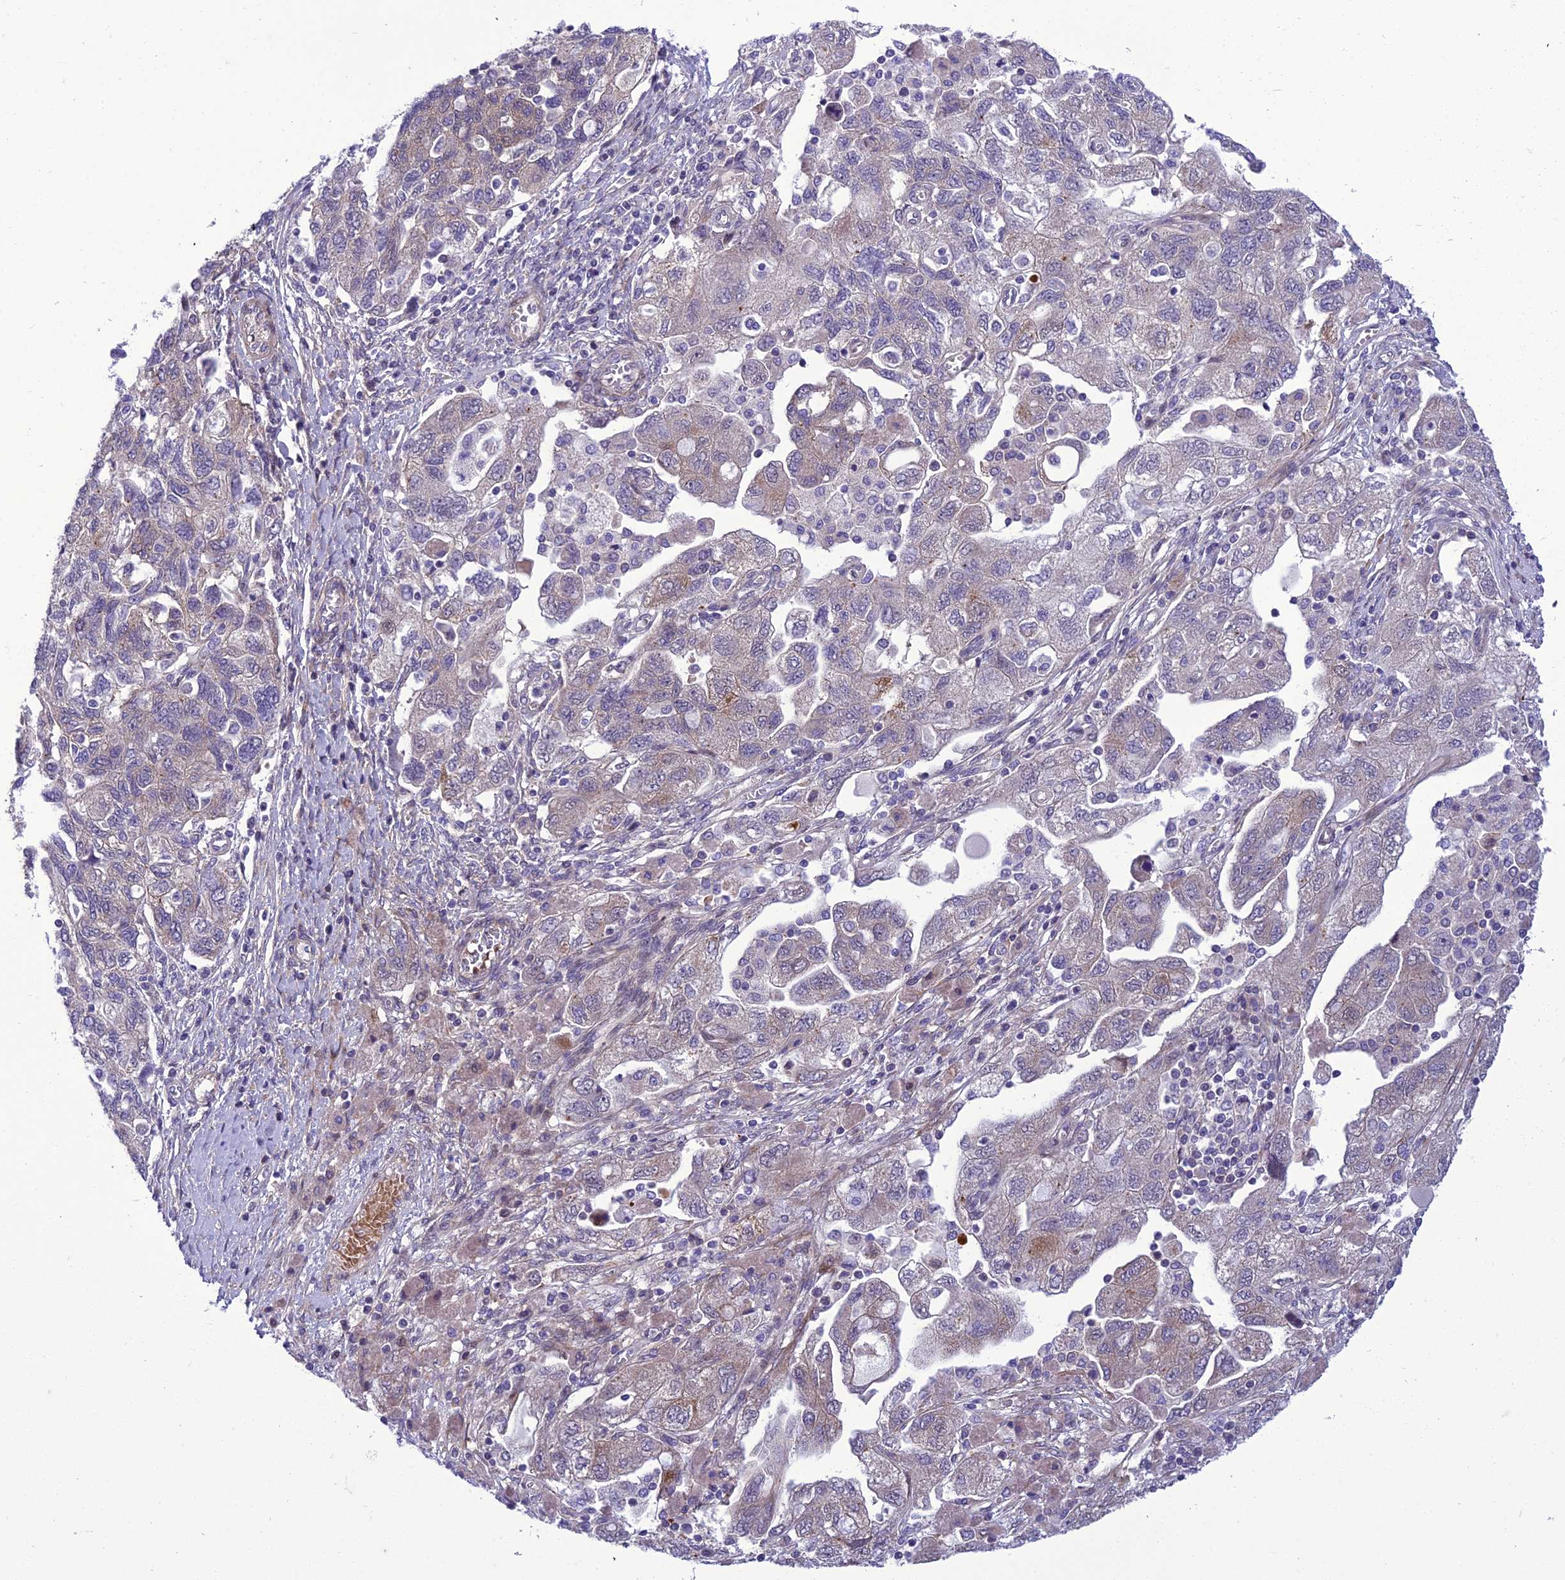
{"staining": {"intensity": "weak", "quantity": "<25%", "location": "cytoplasmic/membranous"}, "tissue": "ovarian cancer", "cell_type": "Tumor cells", "image_type": "cancer", "snomed": [{"axis": "morphology", "description": "Carcinoma, NOS"}, {"axis": "morphology", "description": "Cystadenocarcinoma, serous, NOS"}, {"axis": "topography", "description": "Ovary"}], "caption": "The photomicrograph shows no significant positivity in tumor cells of ovarian cancer (serous cystadenocarcinoma).", "gene": "GAB4", "patient": {"sex": "female", "age": 69}}